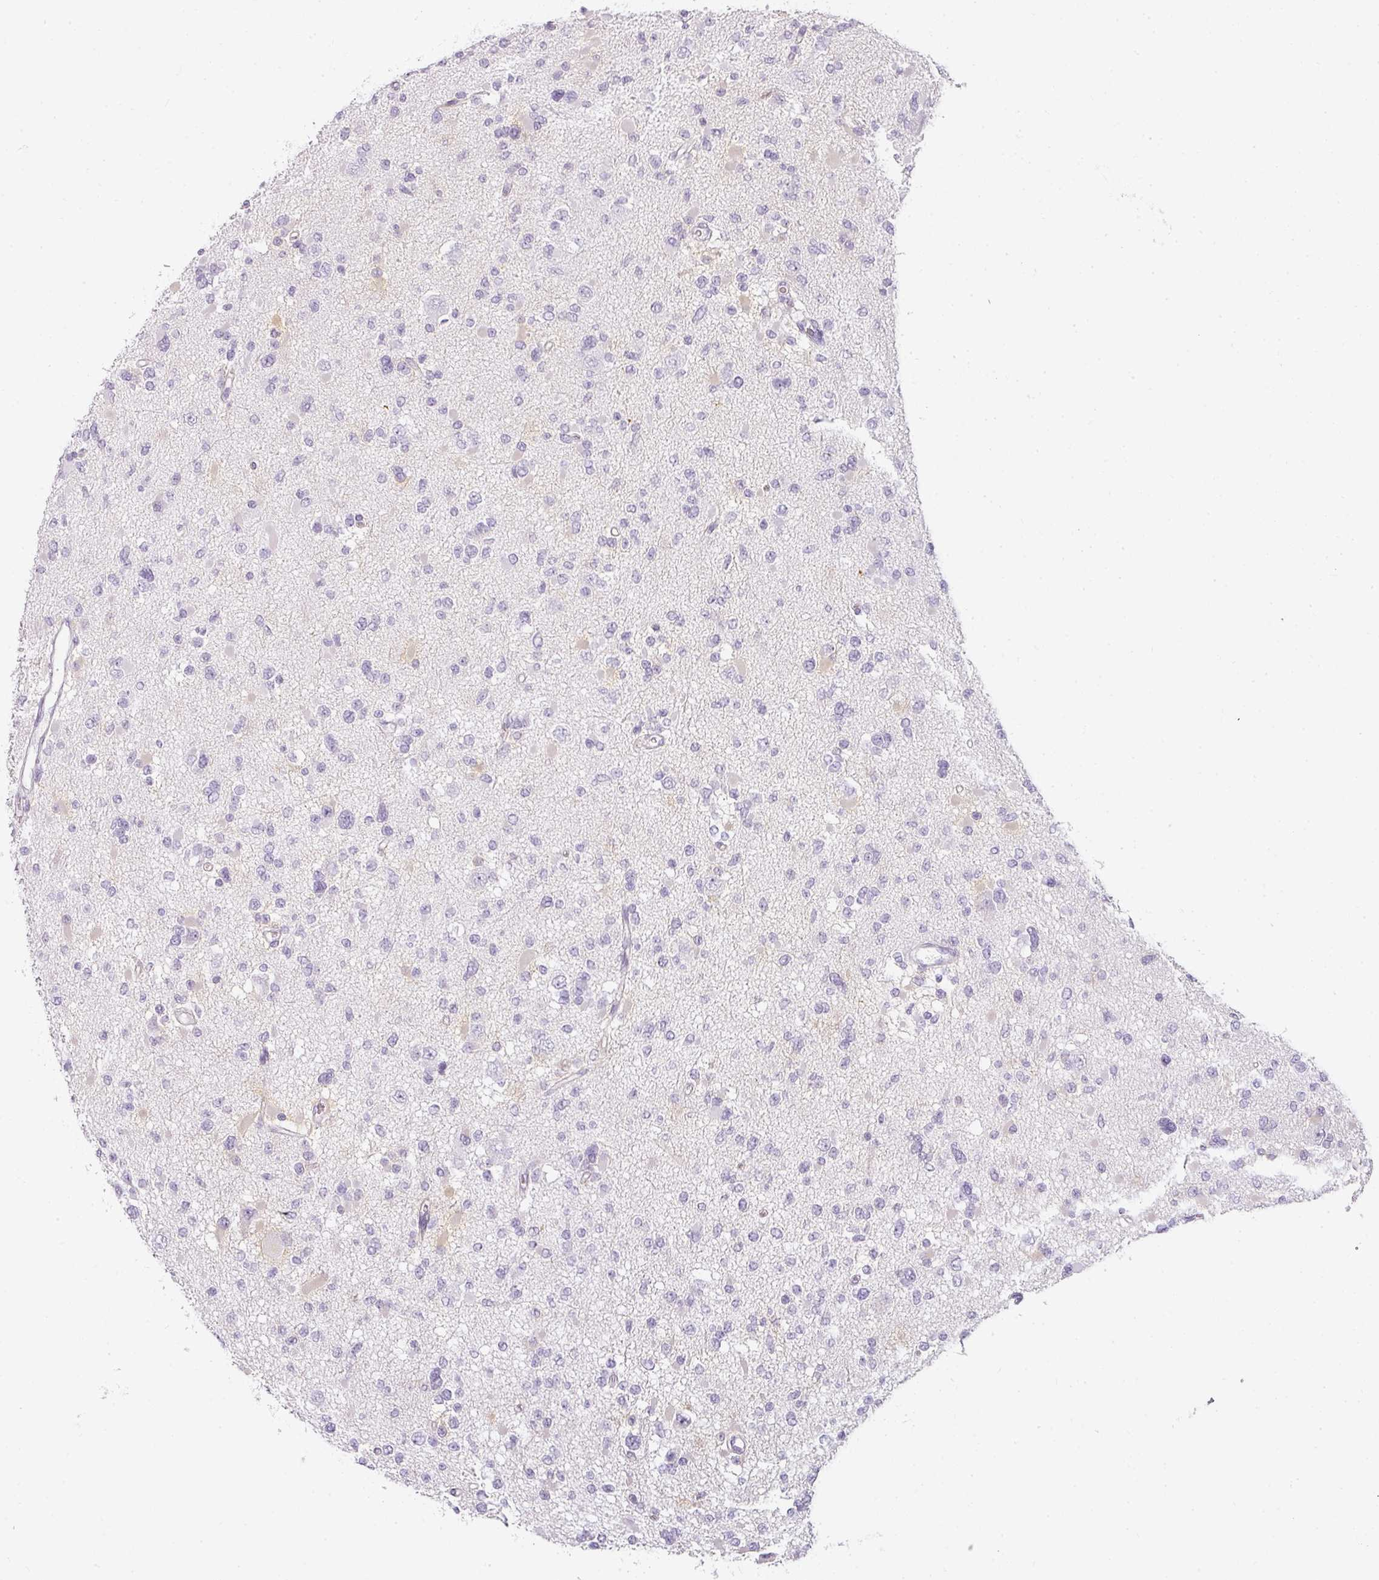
{"staining": {"intensity": "negative", "quantity": "none", "location": "none"}, "tissue": "glioma", "cell_type": "Tumor cells", "image_type": "cancer", "snomed": [{"axis": "morphology", "description": "Glioma, malignant, Low grade"}, {"axis": "topography", "description": "Brain"}], "caption": "Tumor cells show no significant protein expression in low-grade glioma (malignant).", "gene": "TMEM42", "patient": {"sex": "female", "age": 22}}